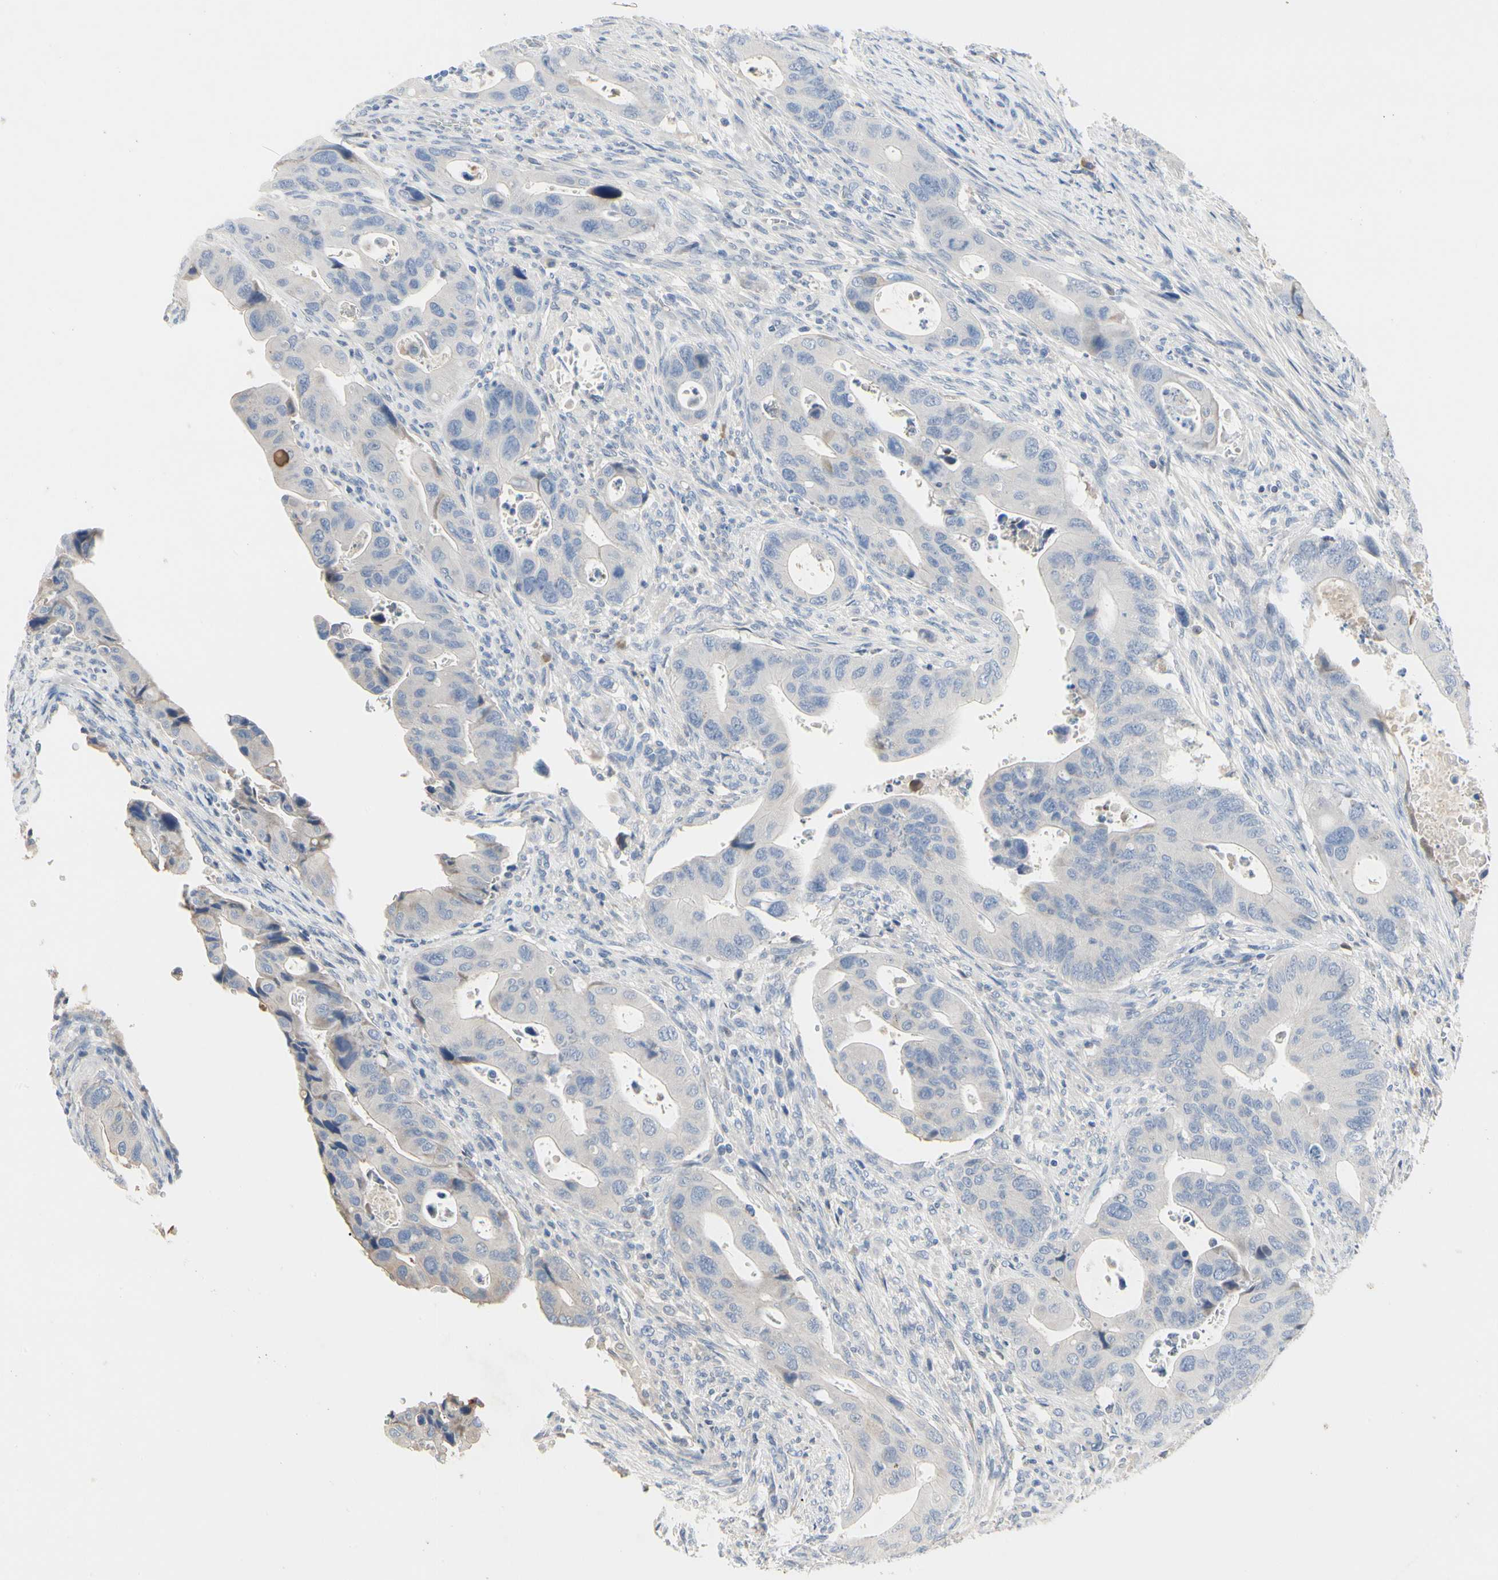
{"staining": {"intensity": "negative", "quantity": "none", "location": "none"}, "tissue": "colorectal cancer", "cell_type": "Tumor cells", "image_type": "cancer", "snomed": [{"axis": "morphology", "description": "Adenocarcinoma, NOS"}, {"axis": "topography", "description": "Rectum"}], "caption": "The photomicrograph shows no staining of tumor cells in colorectal cancer (adenocarcinoma). (Immunohistochemistry (ihc), brightfield microscopy, high magnification).", "gene": "ECRG4", "patient": {"sex": "female", "age": 57}}